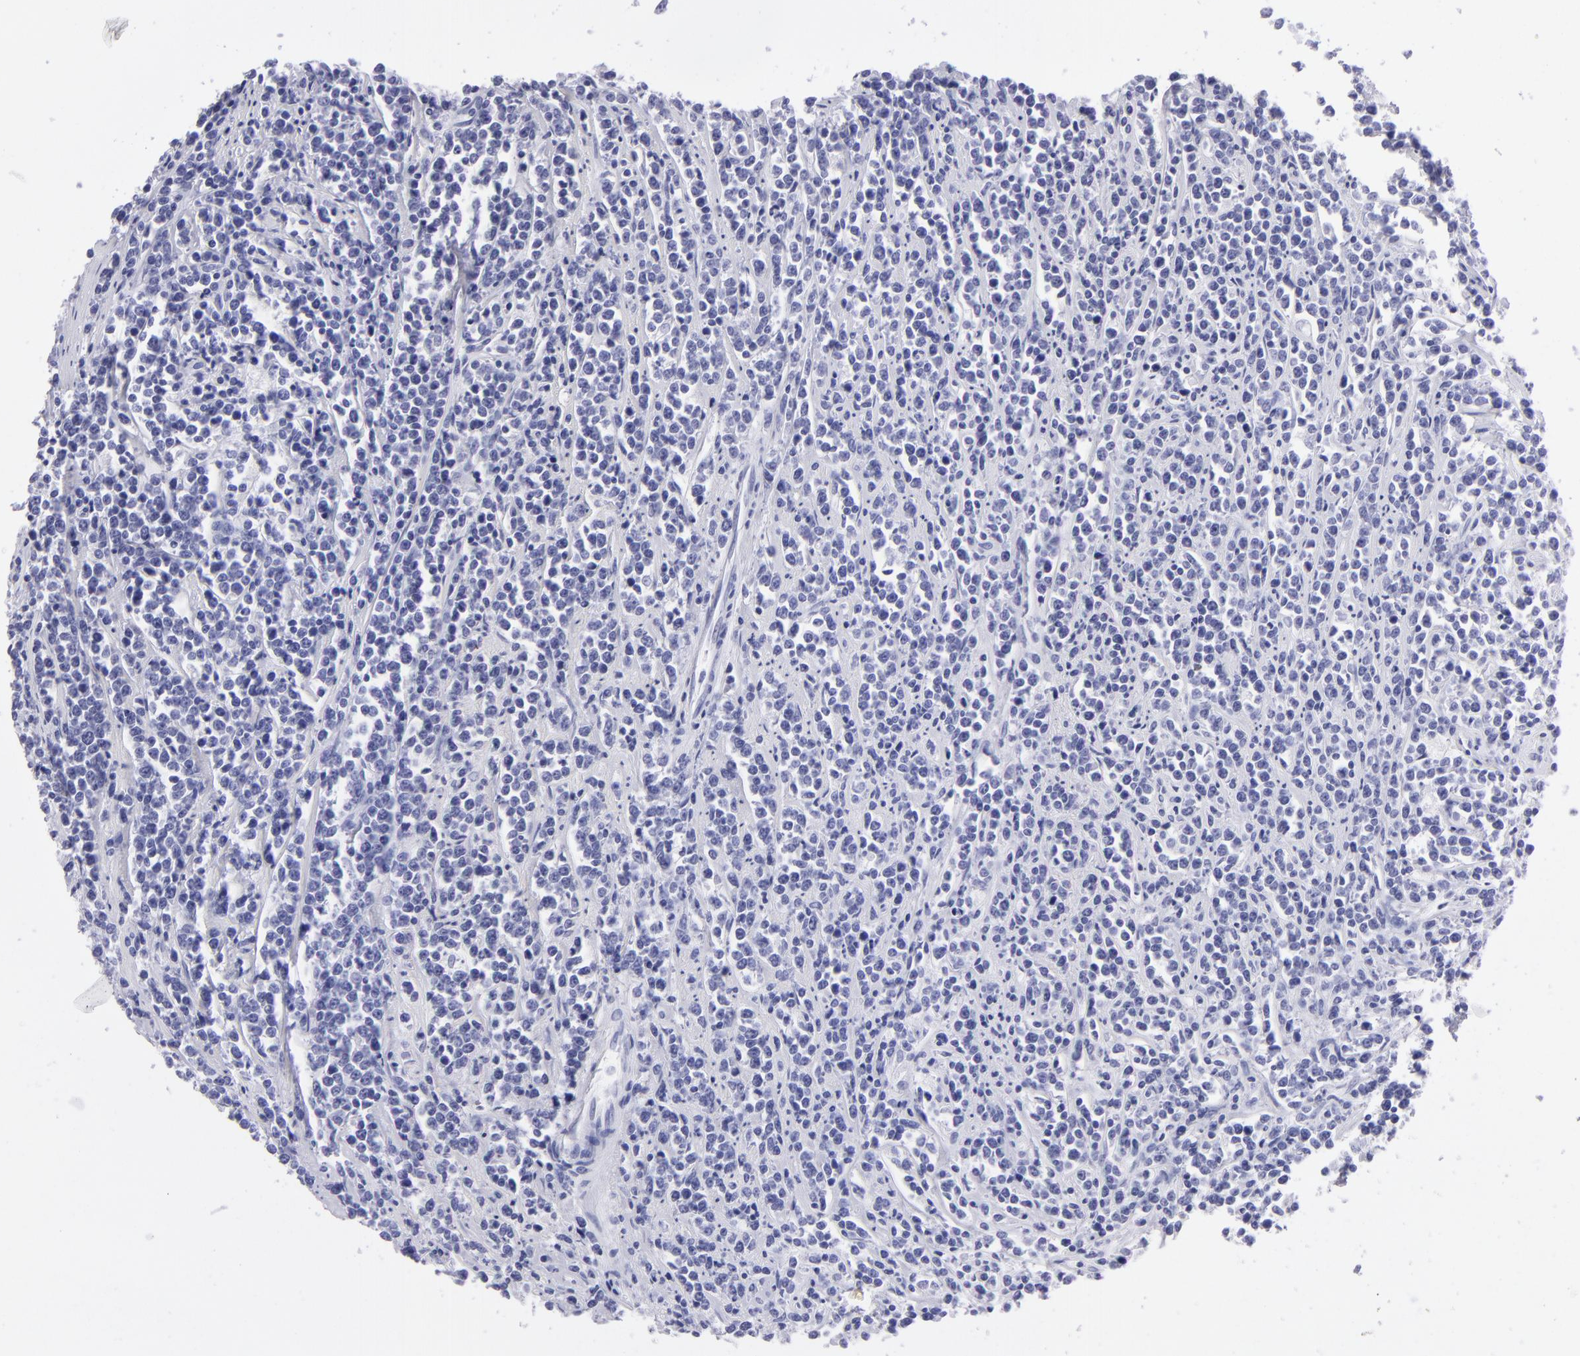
{"staining": {"intensity": "negative", "quantity": "none", "location": "none"}, "tissue": "lymphoma", "cell_type": "Tumor cells", "image_type": "cancer", "snomed": [{"axis": "morphology", "description": "Malignant lymphoma, non-Hodgkin's type, High grade"}, {"axis": "topography", "description": "Small intestine"}, {"axis": "topography", "description": "Colon"}], "caption": "Tumor cells show no significant protein expression in lymphoma. (DAB immunohistochemistry (IHC) visualized using brightfield microscopy, high magnification).", "gene": "PVALB", "patient": {"sex": "male", "age": 8}}